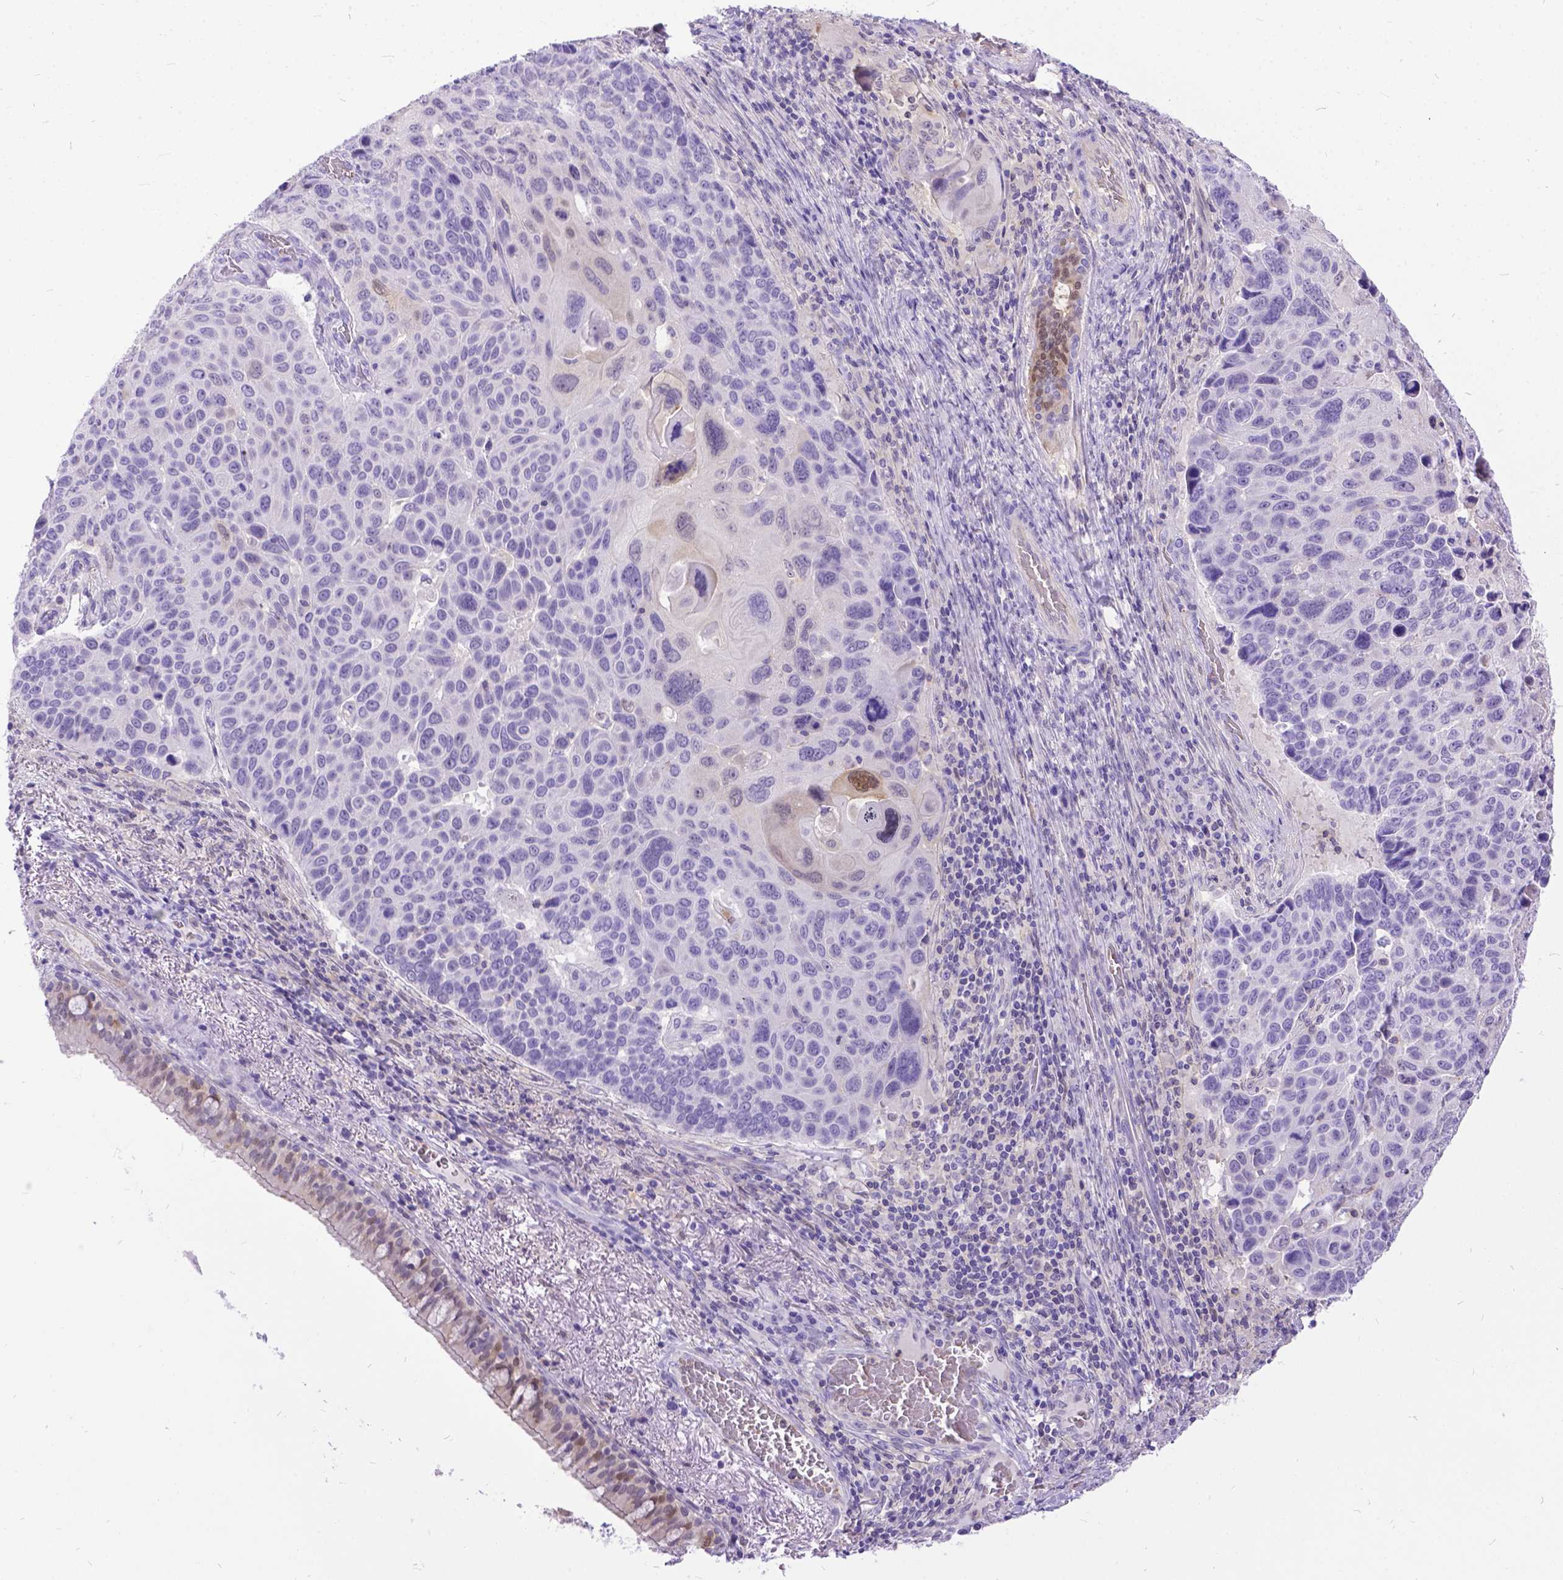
{"staining": {"intensity": "weak", "quantity": "<25%", "location": "cytoplasmic/membranous,nuclear"}, "tissue": "lung cancer", "cell_type": "Tumor cells", "image_type": "cancer", "snomed": [{"axis": "morphology", "description": "Squamous cell carcinoma, NOS"}, {"axis": "topography", "description": "Lung"}], "caption": "This is an immunohistochemistry (IHC) histopathology image of human lung squamous cell carcinoma. There is no positivity in tumor cells.", "gene": "TMEM169", "patient": {"sex": "male", "age": 68}}